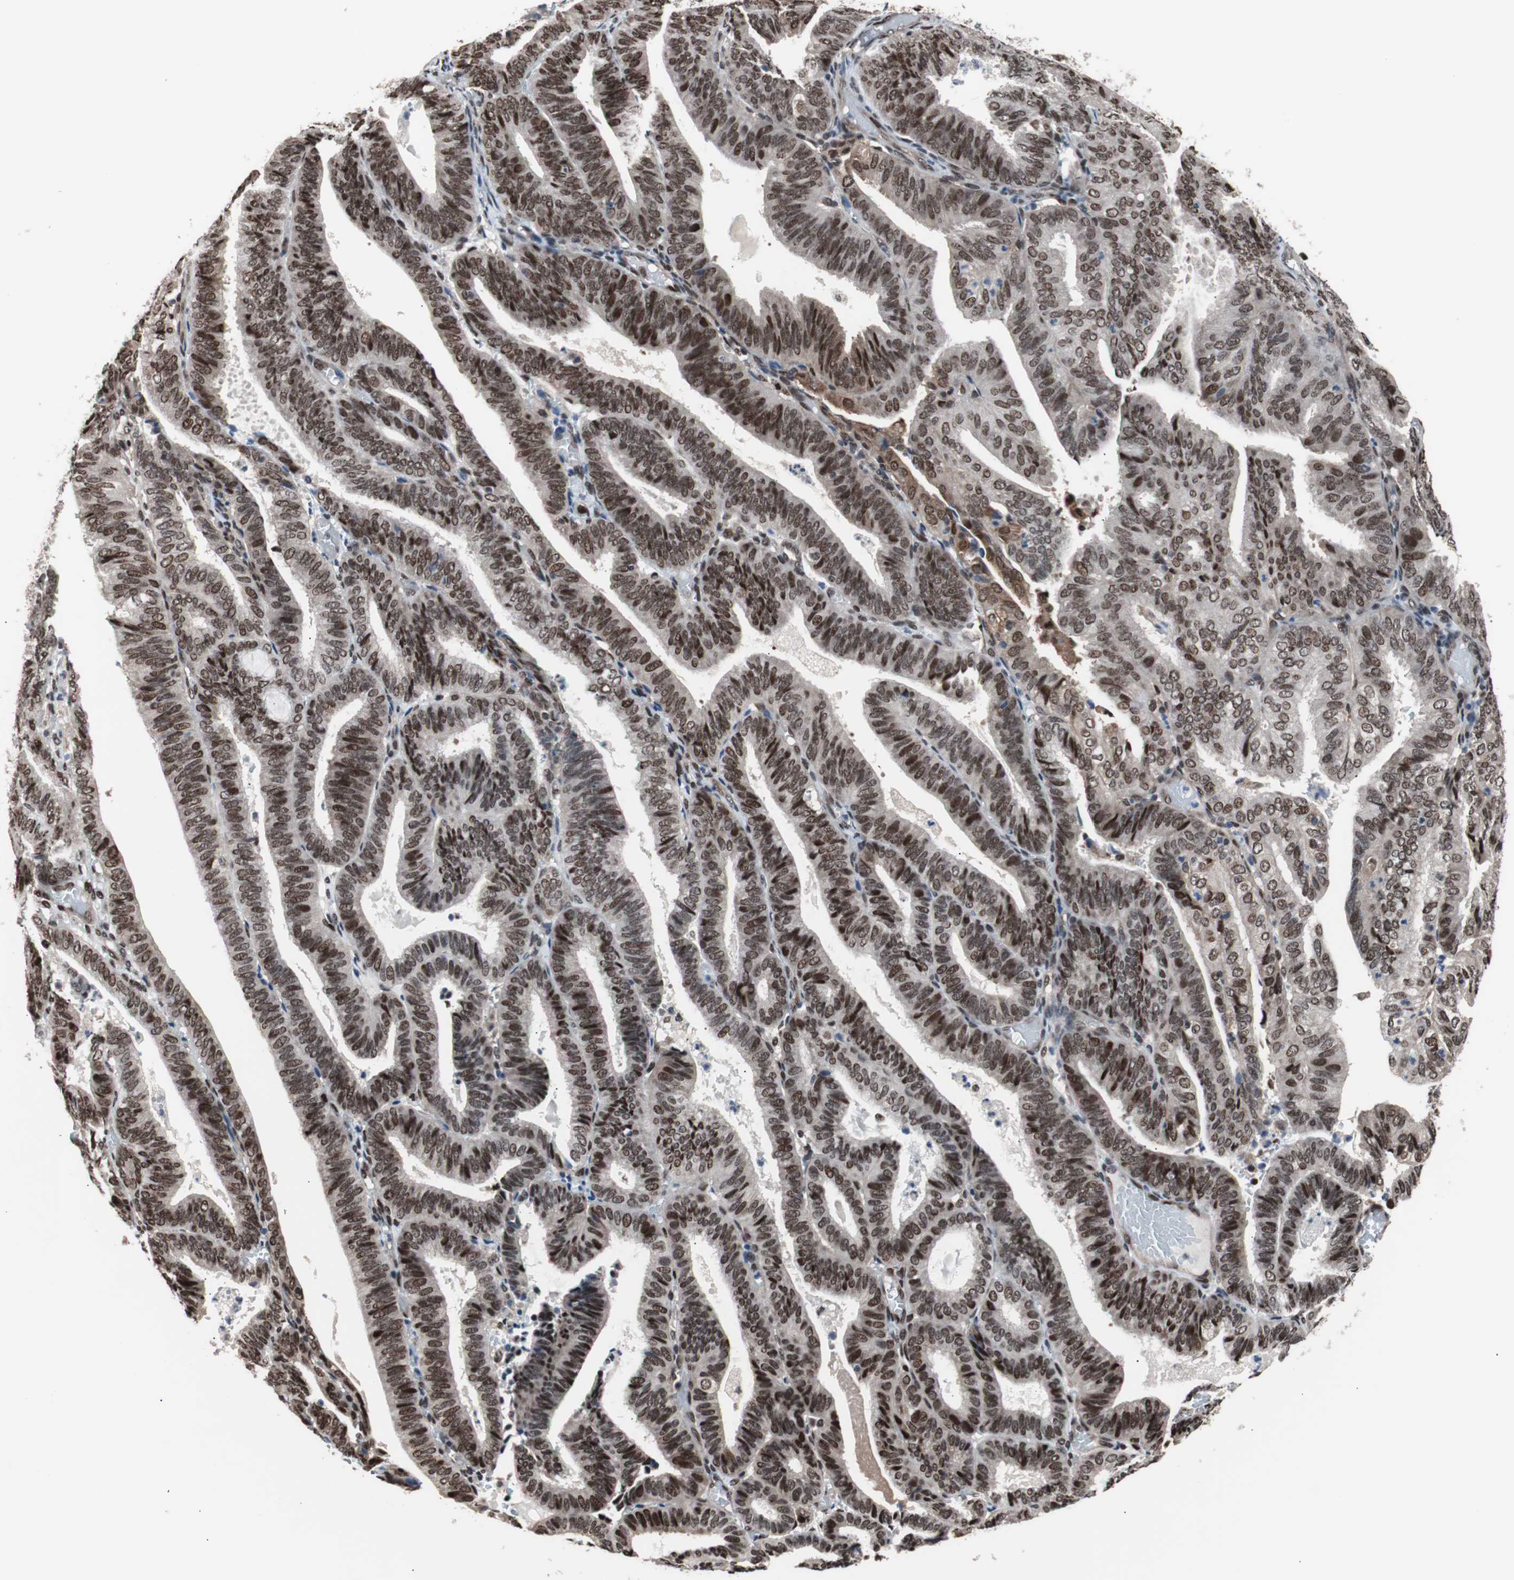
{"staining": {"intensity": "strong", "quantity": ">75%", "location": "nuclear"}, "tissue": "endometrial cancer", "cell_type": "Tumor cells", "image_type": "cancer", "snomed": [{"axis": "morphology", "description": "Adenocarcinoma, NOS"}, {"axis": "topography", "description": "Uterus"}], "caption": "Approximately >75% of tumor cells in human endometrial adenocarcinoma exhibit strong nuclear protein expression as visualized by brown immunohistochemical staining.", "gene": "POGZ", "patient": {"sex": "female", "age": 60}}